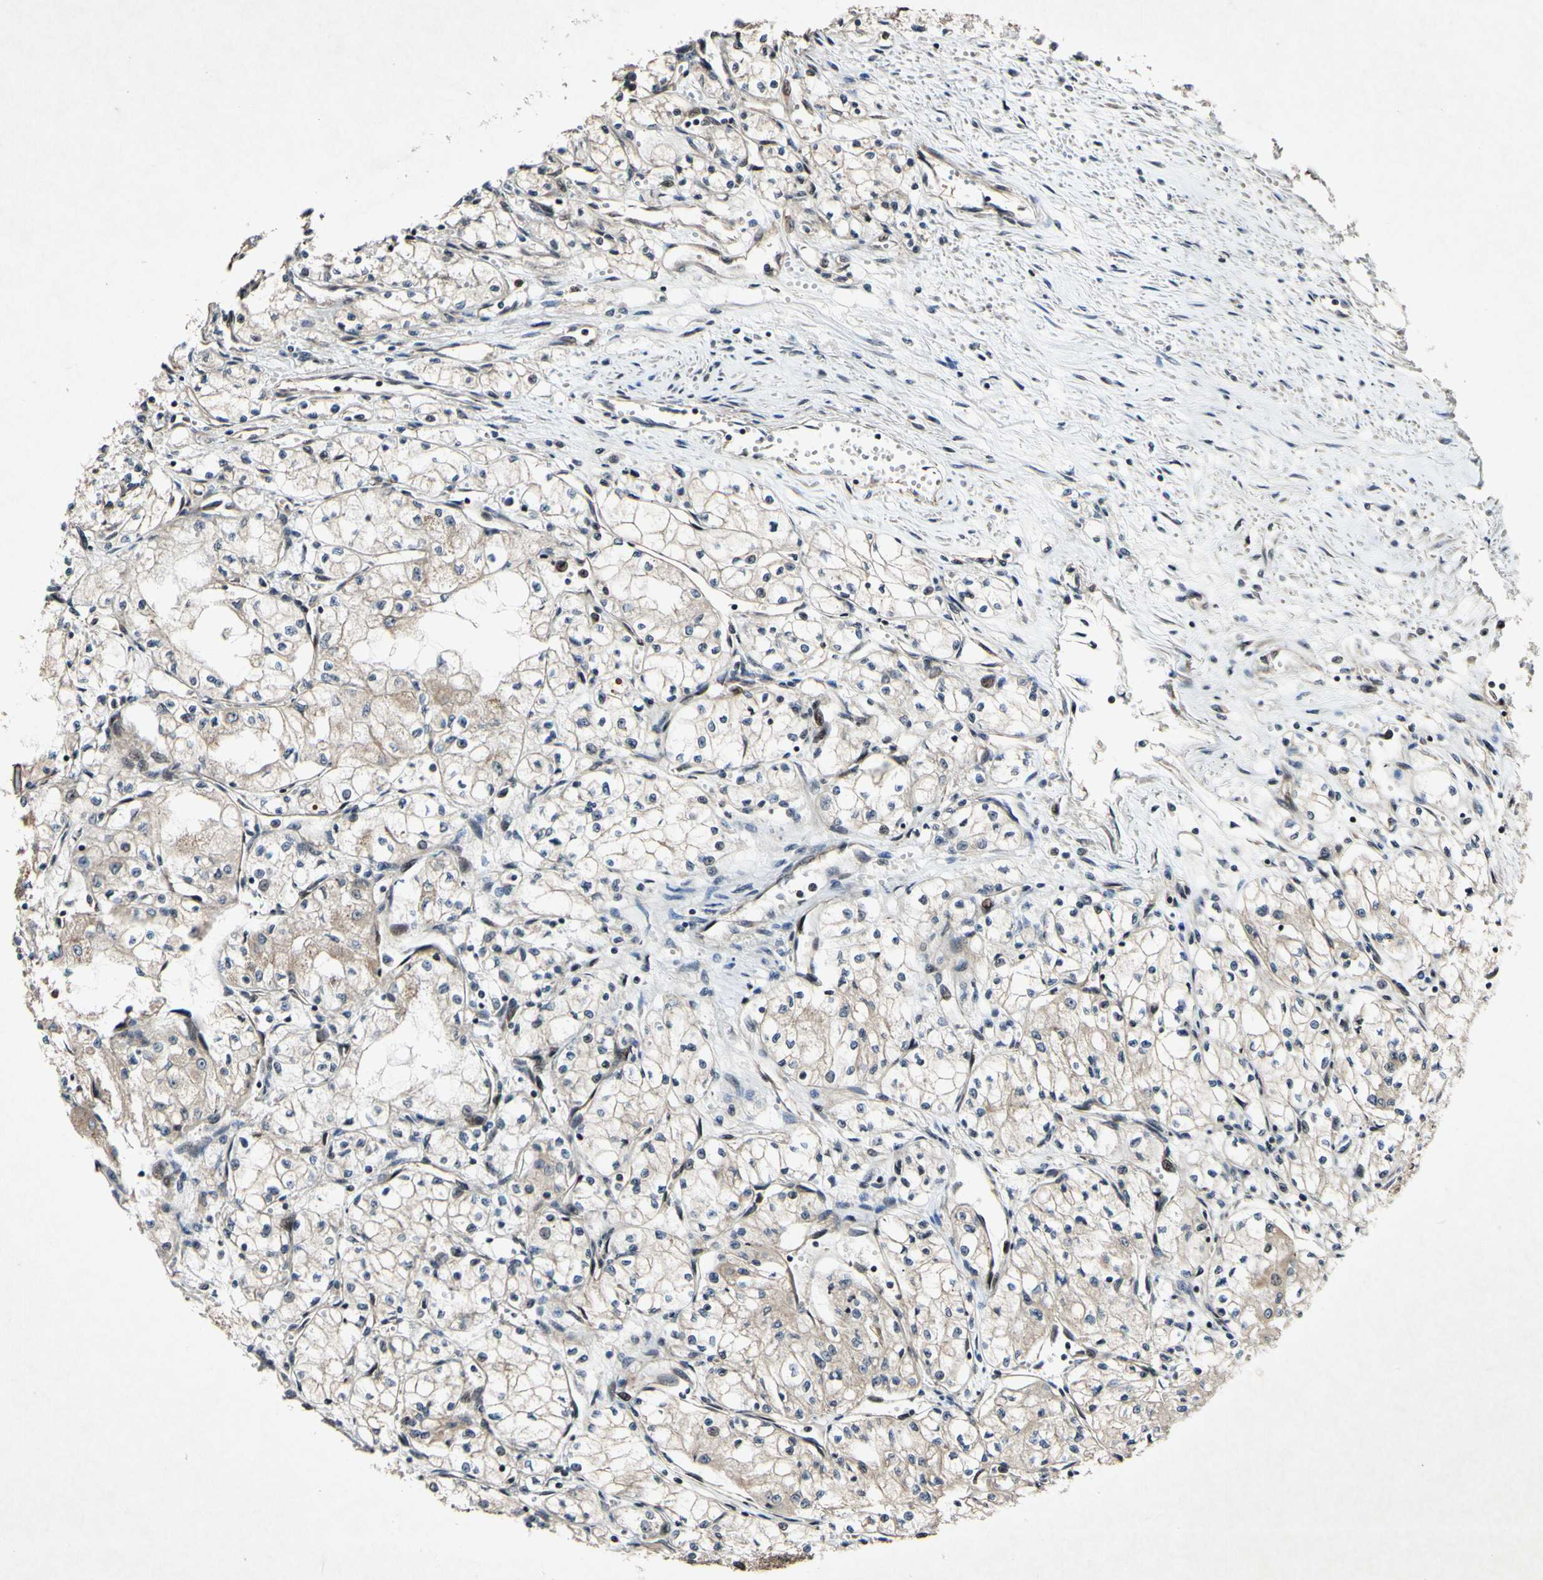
{"staining": {"intensity": "weak", "quantity": ">75%", "location": "cytoplasmic/membranous"}, "tissue": "renal cancer", "cell_type": "Tumor cells", "image_type": "cancer", "snomed": [{"axis": "morphology", "description": "Normal tissue, NOS"}, {"axis": "morphology", "description": "Adenocarcinoma, NOS"}, {"axis": "topography", "description": "Kidney"}], "caption": "This photomicrograph demonstrates renal adenocarcinoma stained with immunohistochemistry (IHC) to label a protein in brown. The cytoplasmic/membranous of tumor cells show weak positivity for the protein. Nuclei are counter-stained blue.", "gene": "CSNK1E", "patient": {"sex": "male", "age": 59}}